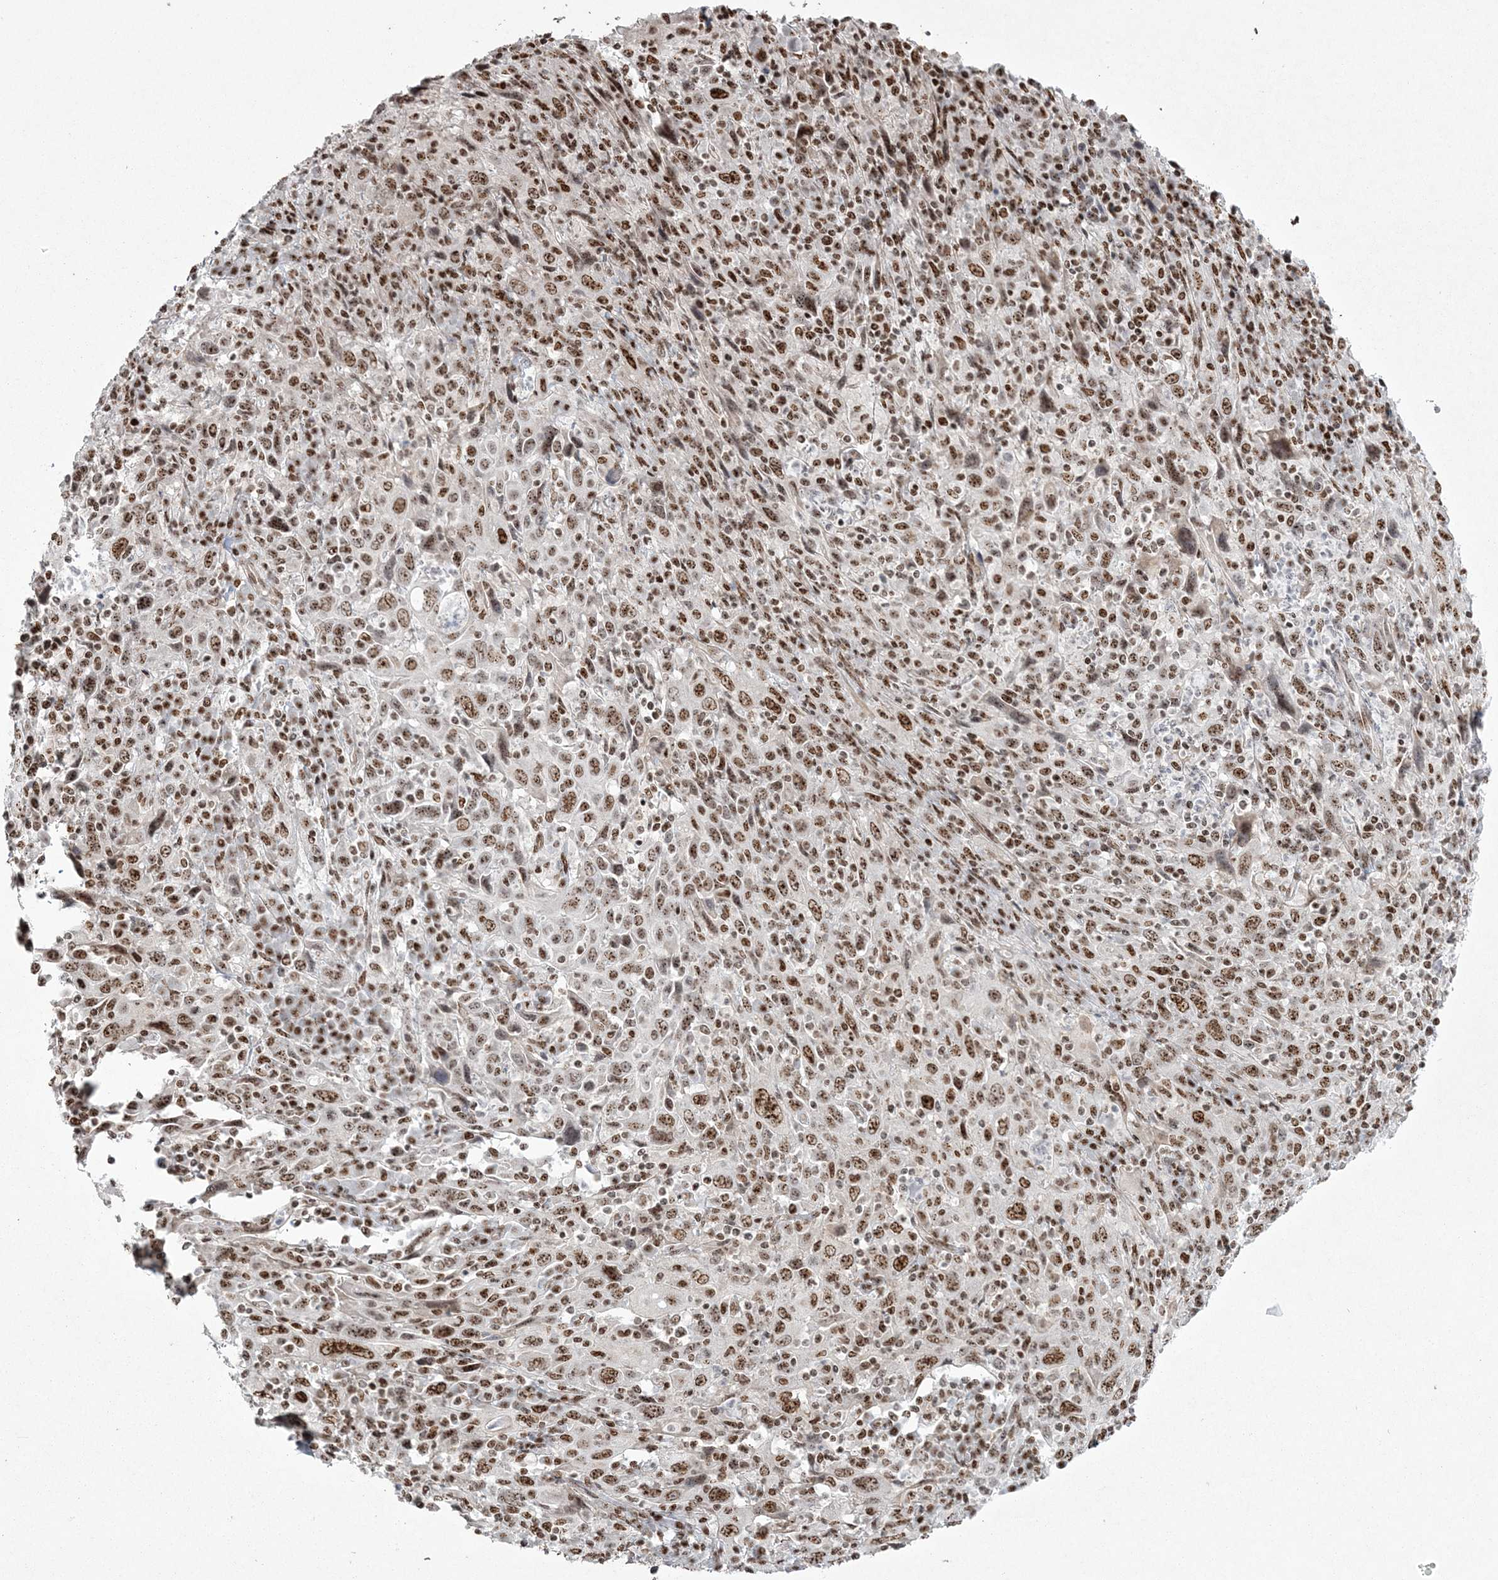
{"staining": {"intensity": "moderate", "quantity": ">75%", "location": "nuclear"}, "tissue": "cervical cancer", "cell_type": "Tumor cells", "image_type": "cancer", "snomed": [{"axis": "morphology", "description": "Squamous cell carcinoma, NOS"}, {"axis": "topography", "description": "Cervix"}], "caption": "Human squamous cell carcinoma (cervical) stained with a brown dye exhibits moderate nuclear positive expression in about >75% of tumor cells.", "gene": "RBM17", "patient": {"sex": "female", "age": 46}}